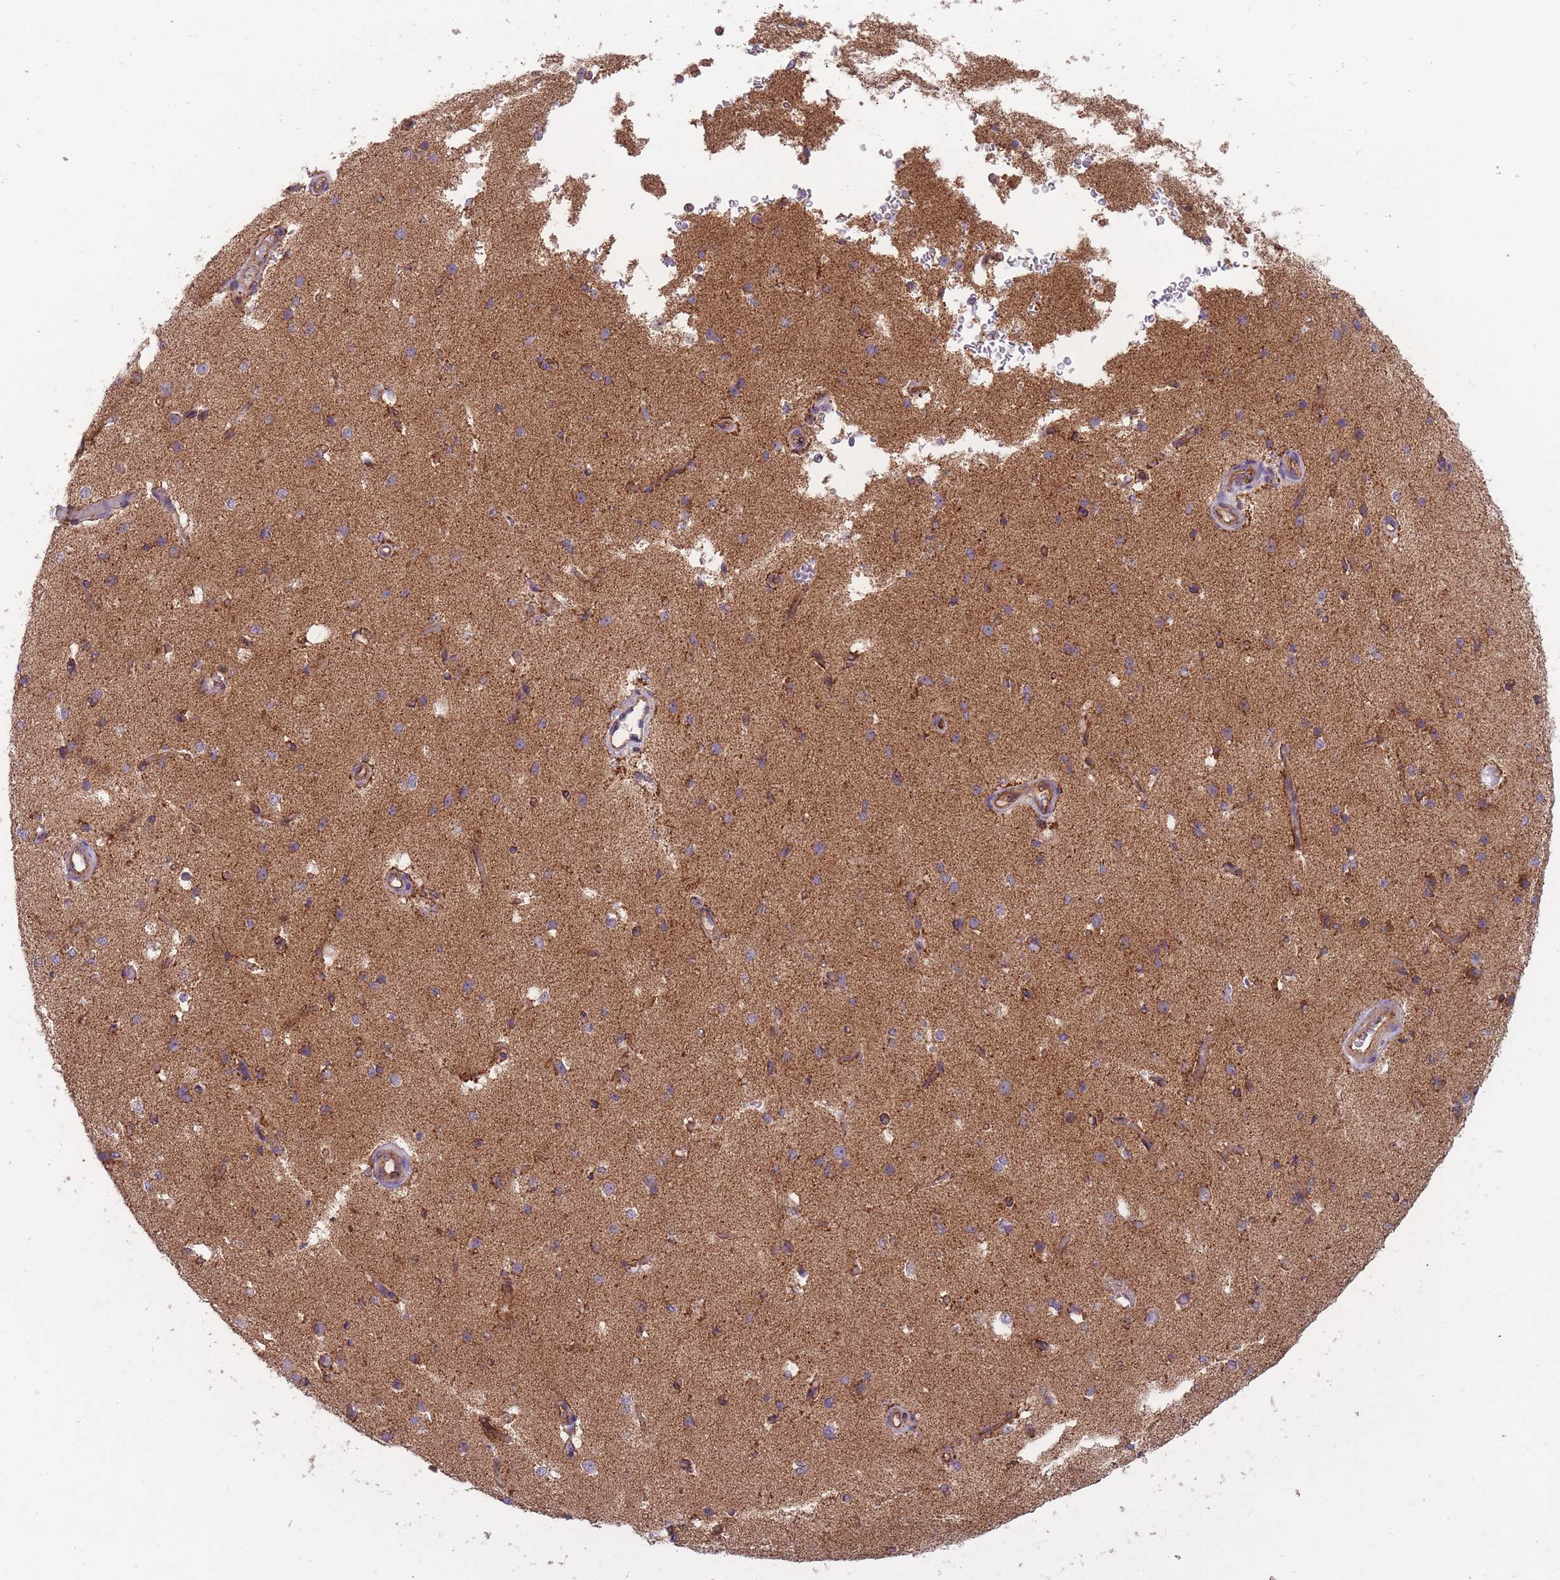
{"staining": {"intensity": "moderate", "quantity": ">75%", "location": "cytoplasmic/membranous"}, "tissue": "cerebral cortex", "cell_type": "Endothelial cells", "image_type": "normal", "snomed": [{"axis": "morphology", "description": "Normal tissue, NOS"}, {"axis": "morphology", "description": "Inflammation, NOS"}, {"axis": "topography", "description": "Cerebral cortex"}], "caption": "Endothelial cells demonstrate medium levels of moderate cytoplasmic/membranous expression in about >75% of cells in normal cerebral cortex.", "gene": "ENSG00000255639", "patient": {"sex": "male", "age": 6}}